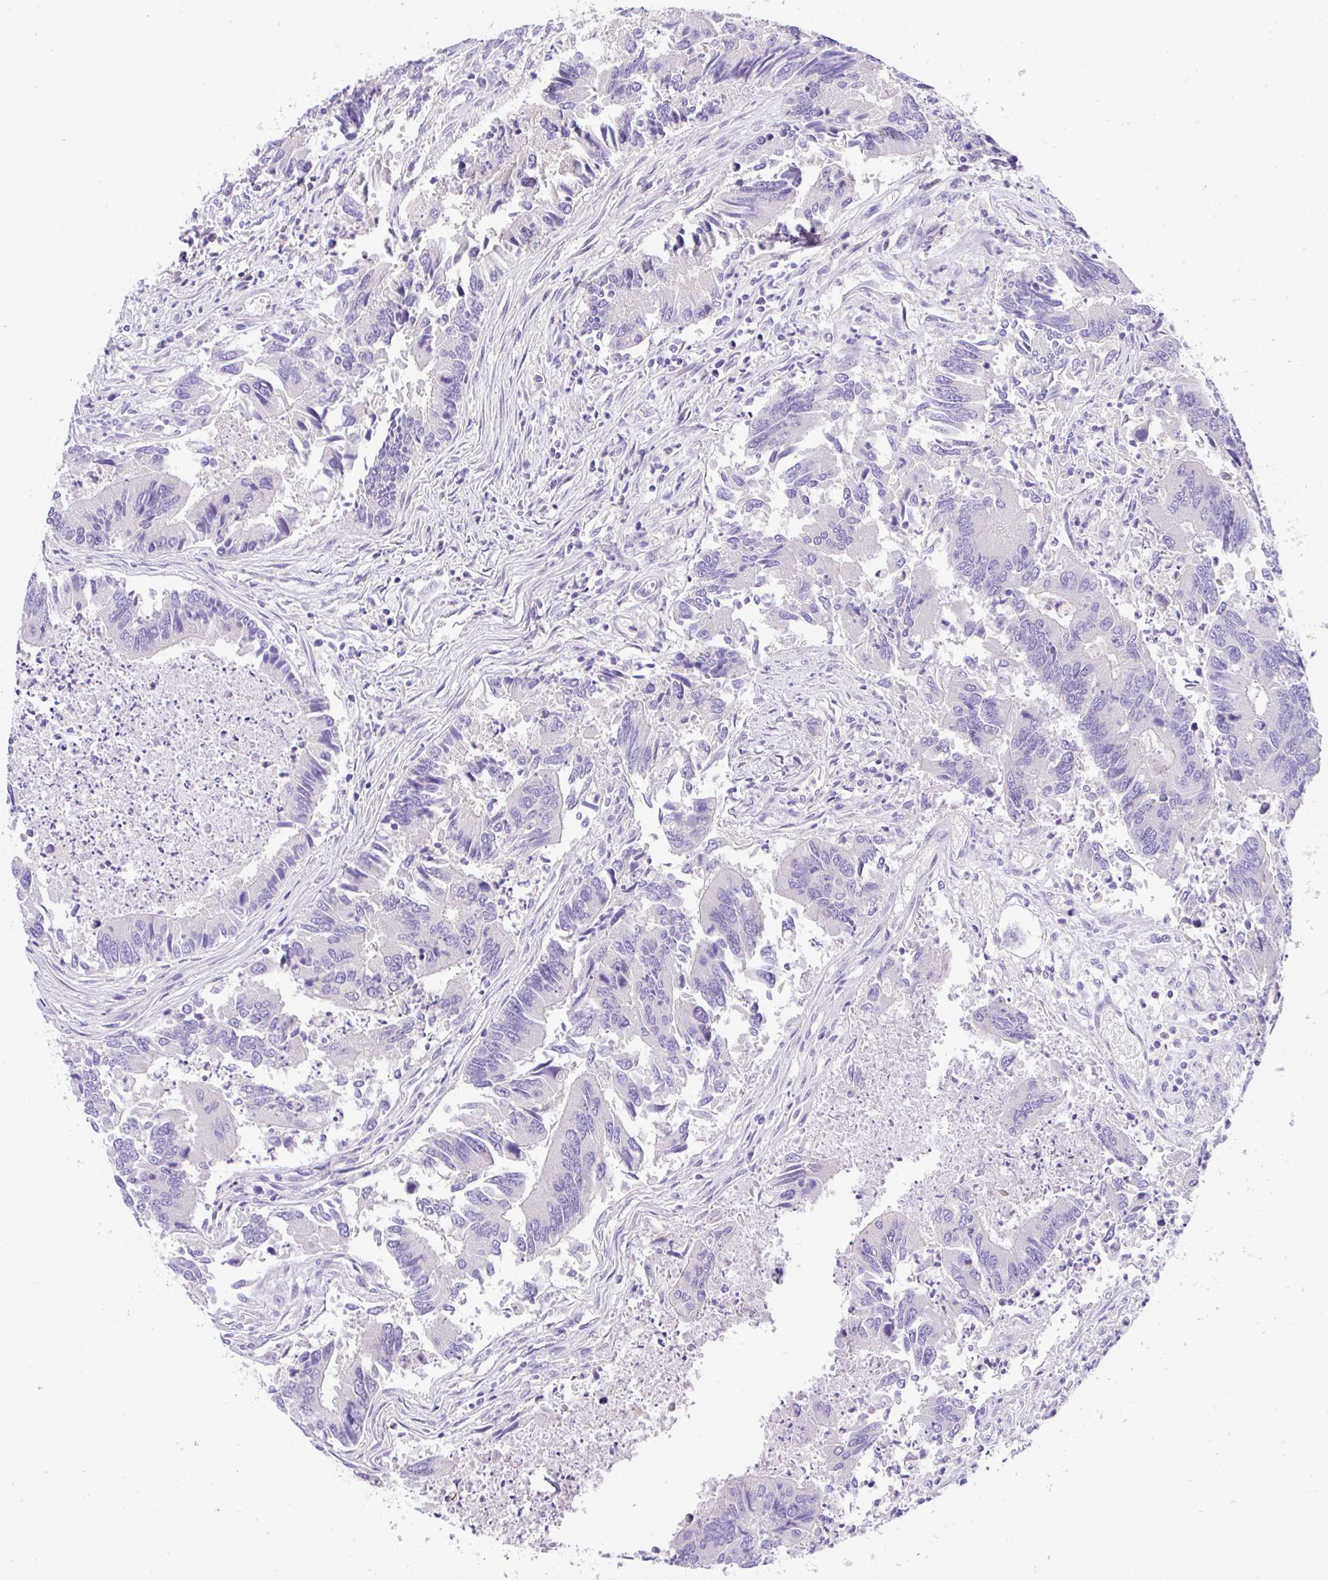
{"staining": {"intensity": "negative", "quantity": "none", "location": "none"}, "tissue": "colorectal cancer", "cell_type": "Tumor cells", "image_type": "cancer", "snomed": [{"axis": "morphology", "description": "Adenocarcinoma, NOS"}, {"axis": "topography", "description": "Colon"}], "caption": "Colorectal cancer (adenocarcinoma) was stained to show a protein in brown. There is no significant expression in tumor cells. Brightfield microscopy of immunohistochemistry stained with DAB (3,3'-diaminobenzidine) (brown) and hematoxylin (blue), captured at high magnification.", "gene": "SERPINE3", "patient": {"sex": "female", "age": 67}}